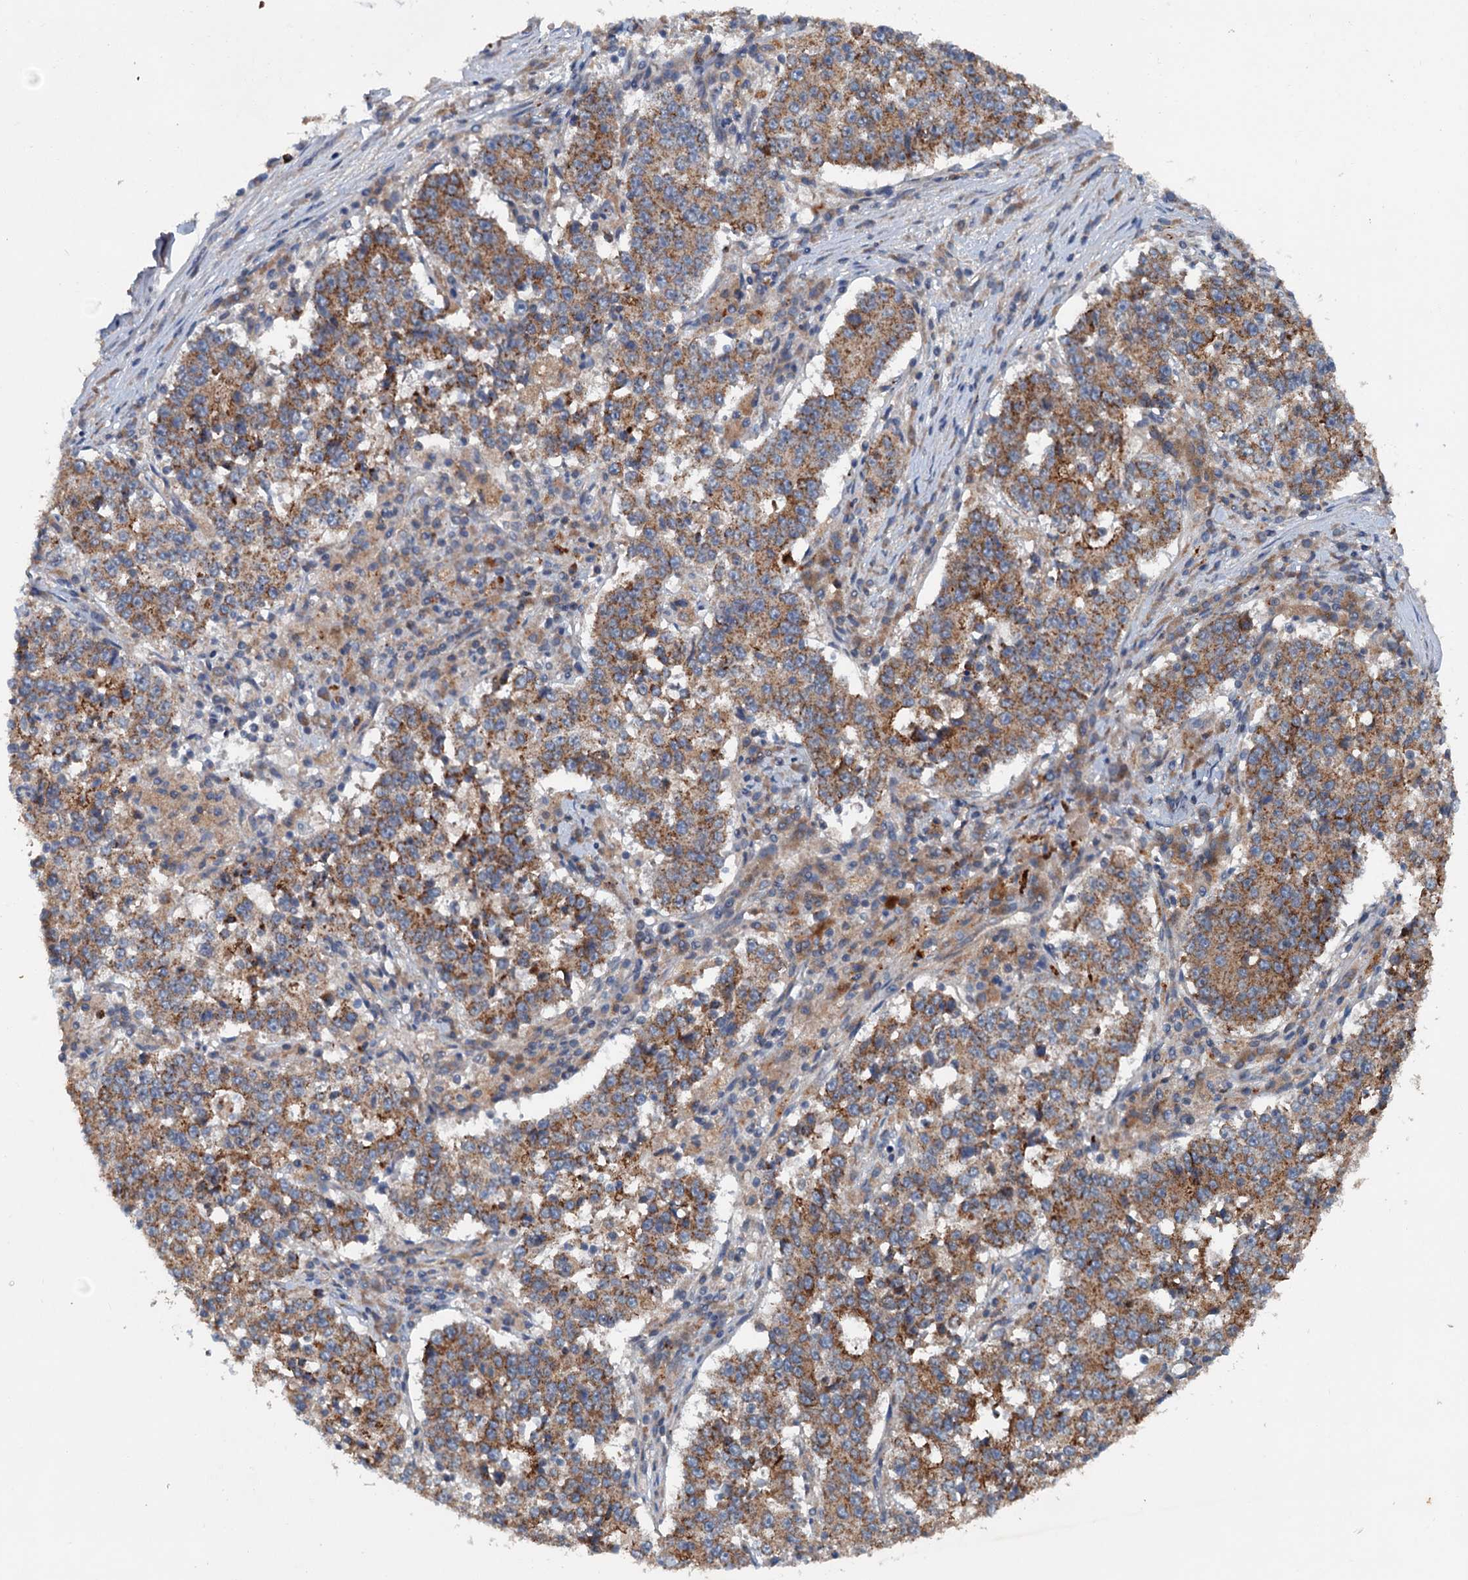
{"staining": {"intensity": "moderate", "quantity": ">75%", "location": "cytoplasmic/membranous"}, "tissue": "stomach cancer", "cell_type": "Tumor cells", "image_type": "cancer", "snomed": [{"axis": "morphology", "description": "Adenocarcinoma, NOS"}, {"axis": "topography", "description": "Stomach"}], "caption": "This is a micrograph of immunohistochemistry staining of stomach cancer (adenocarcinoma), which shows moderate expression in the cytoplasmic/membranous of tumor cells.", "gene": "N4BP2L2", "patient": {"sex": "male", "age": 59}}